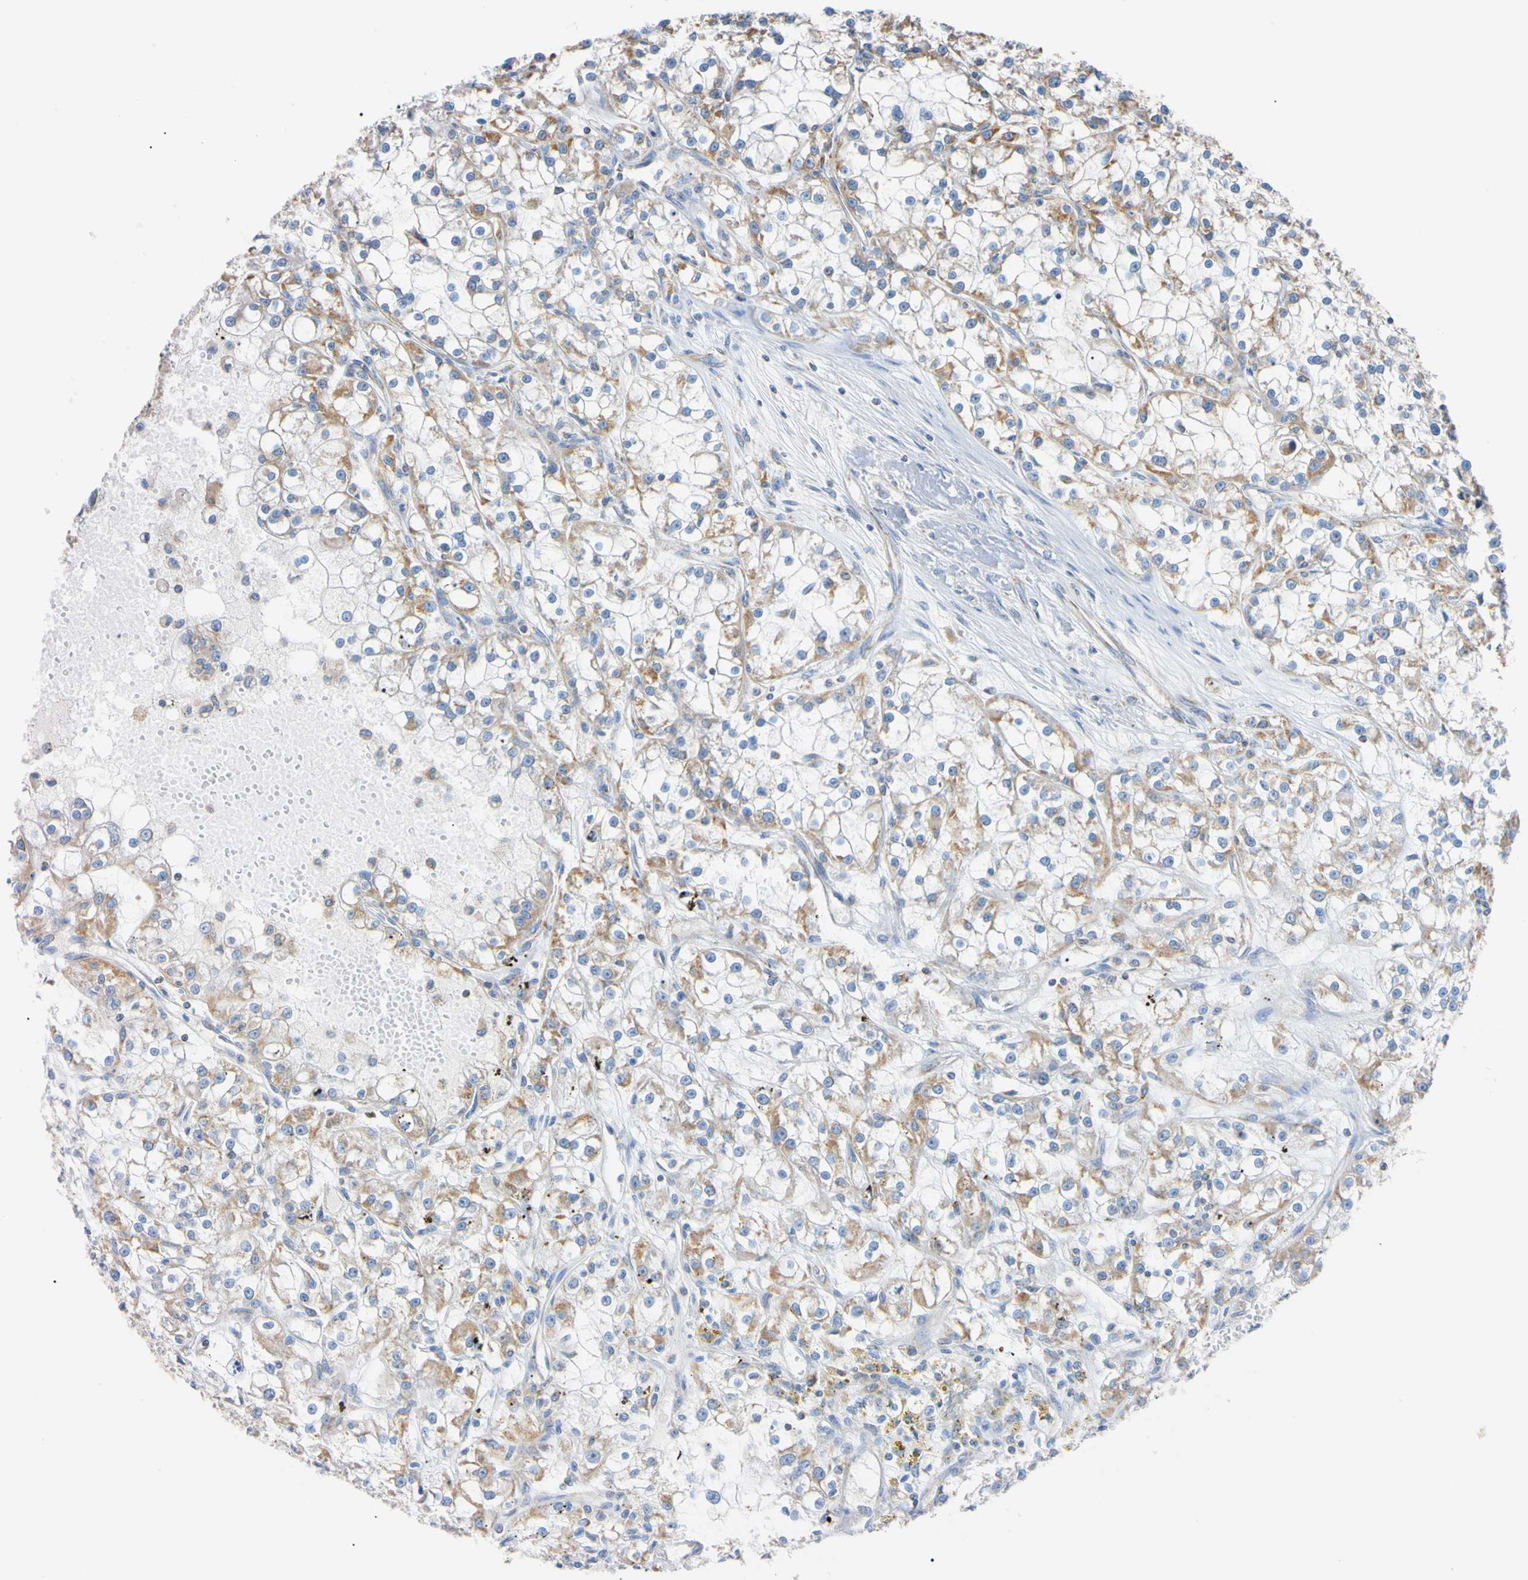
{"staining": {"intensity": "moderate", "quantity": "25%-75%", "location": "cytoplasmic/membranous"}, "tissue": "renal cancer", "cell_type": "Tumor cells", "image_type": "cancer", "snomed": [{"axis": "morphology", "description": "Adenocarcinoma, NOS"}, {"axis": "topography", "description": "Kidney"}], "caption": "Renal cancer was stained to show a protein in brown. There is medium levels of moderate cytoplasmic/membranous positivity in approximately 25%-75% of tumor cells.", "gene": "CLPP", "patient": {"sex": "female", "age": 52}}